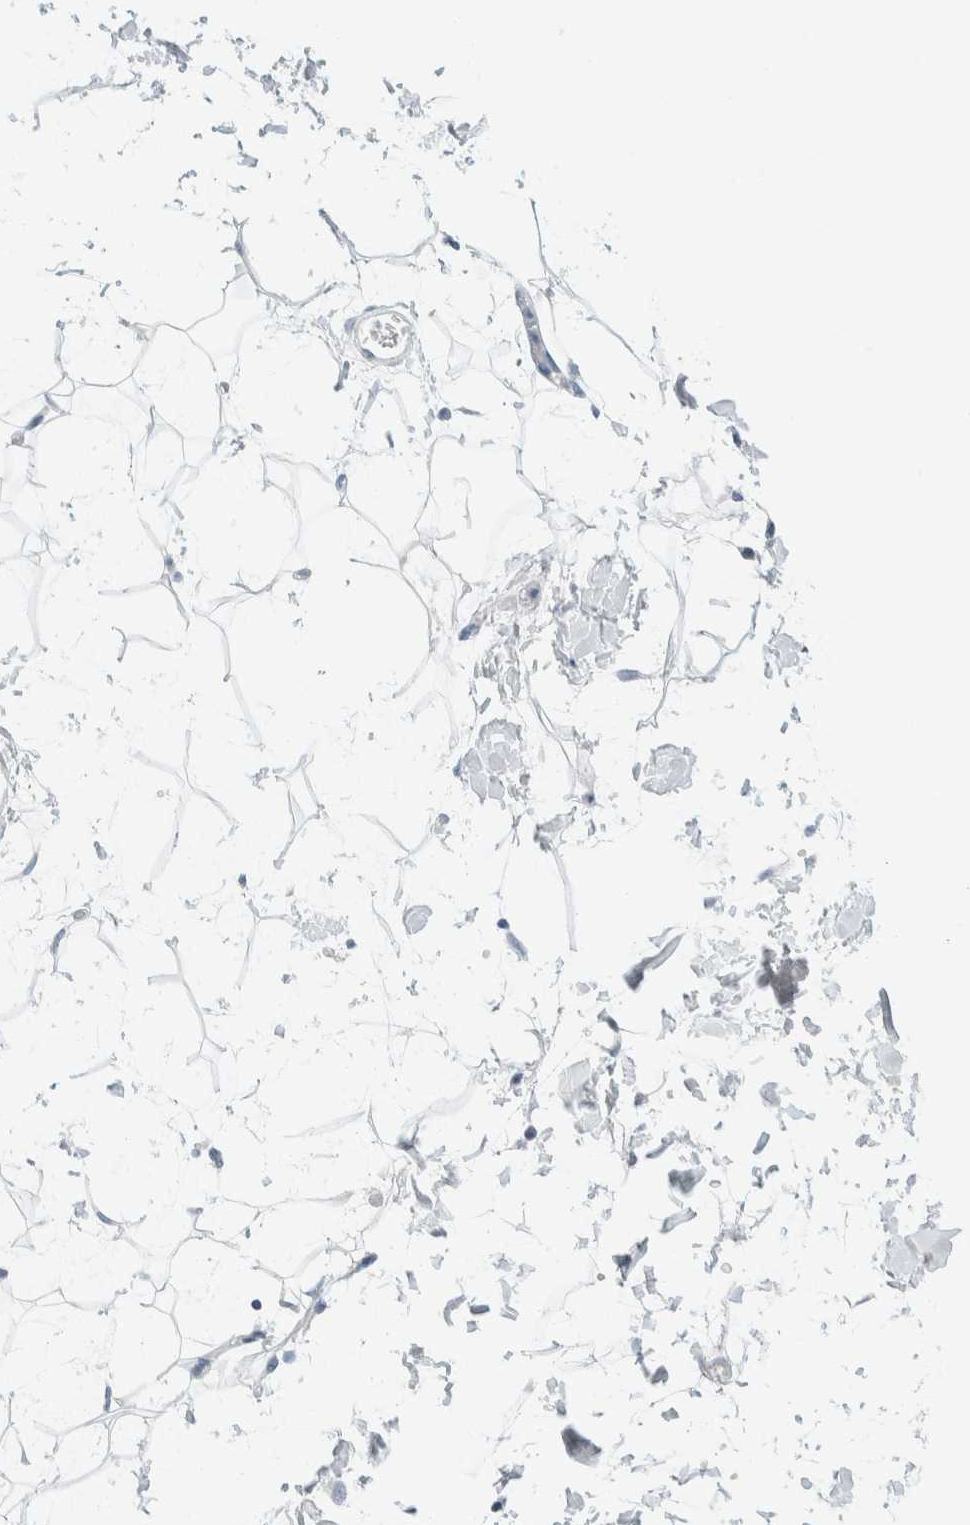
{"staining": {"intensity": "negative", "quantity": "none", "location": "none"}, "tissue": "adipose tissue", "cell_type": "Adipocytes", "image_type": "normal", "snomed": [{"axis": "morphology", "description": "Normal tissue, NOS"}, {"axis": "topography", "description": "Soft tissue"}], "caption": "Adipocytes show no significant protein positivity in benign adipose tissue. (Stains: DAB immunohistochemistry with hematoxylin counter stain, Microscopy: brightfield microscopy at high magnification).", "gene": "ALOX12B", "patient": {"sex": "male", "age": 72}}